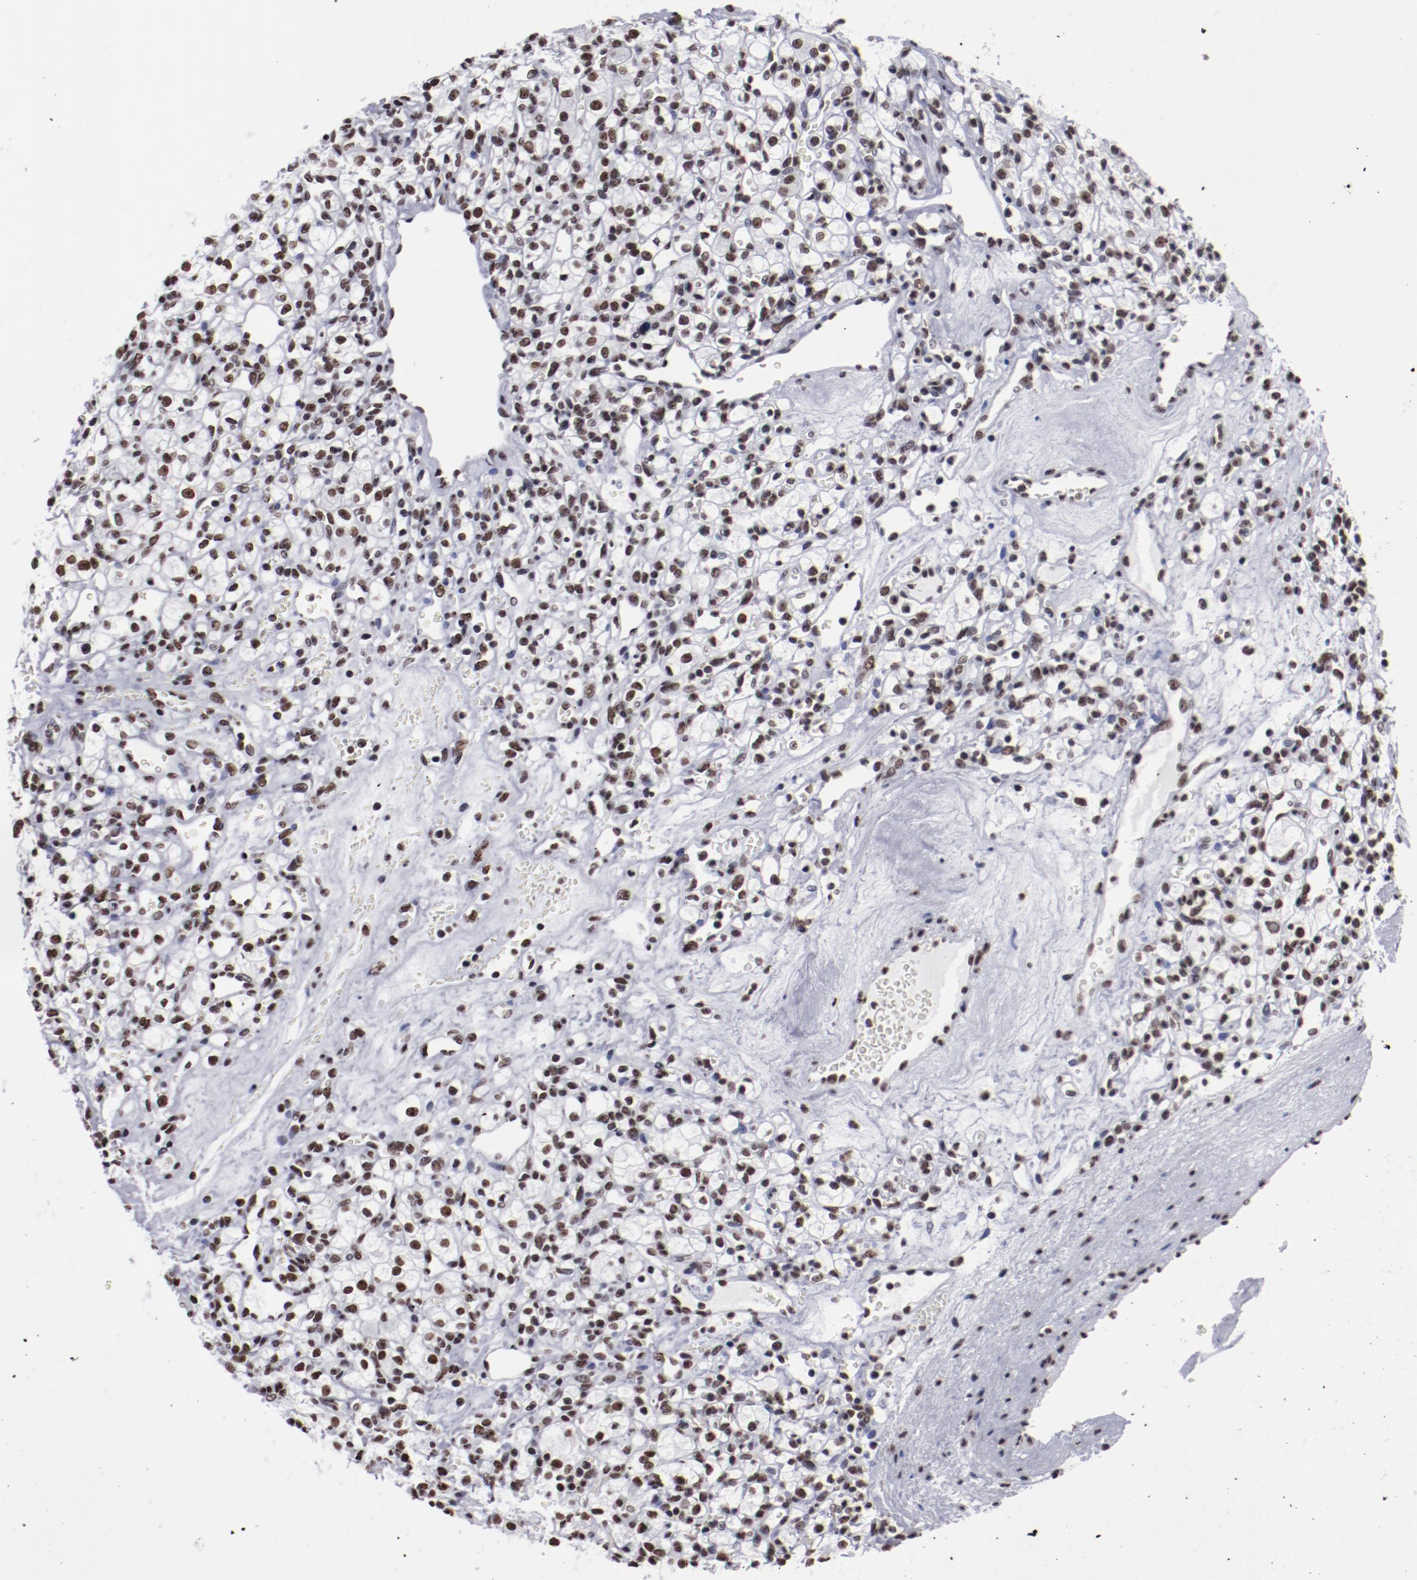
{"staining": {"intensity": "strong", "quantity": ">75%", "location": "nuclear"}, "tissue": "renal cancer", "cell_type": "Tumor cells", "image_type": "cancer", "snomed": [{"axis": "morphology", "description": "Adenocarcinoma, NOS"}, {"axis": "topography", "description": "Kidney"}], "caption": "Immunohistochemical staining of human renal cancer reveals high levels of strong nuclear positivity in about >75% of tumor cells.", "gene": "HNRNPA2B1", "patient": {"sex": "female", "age": 62}}